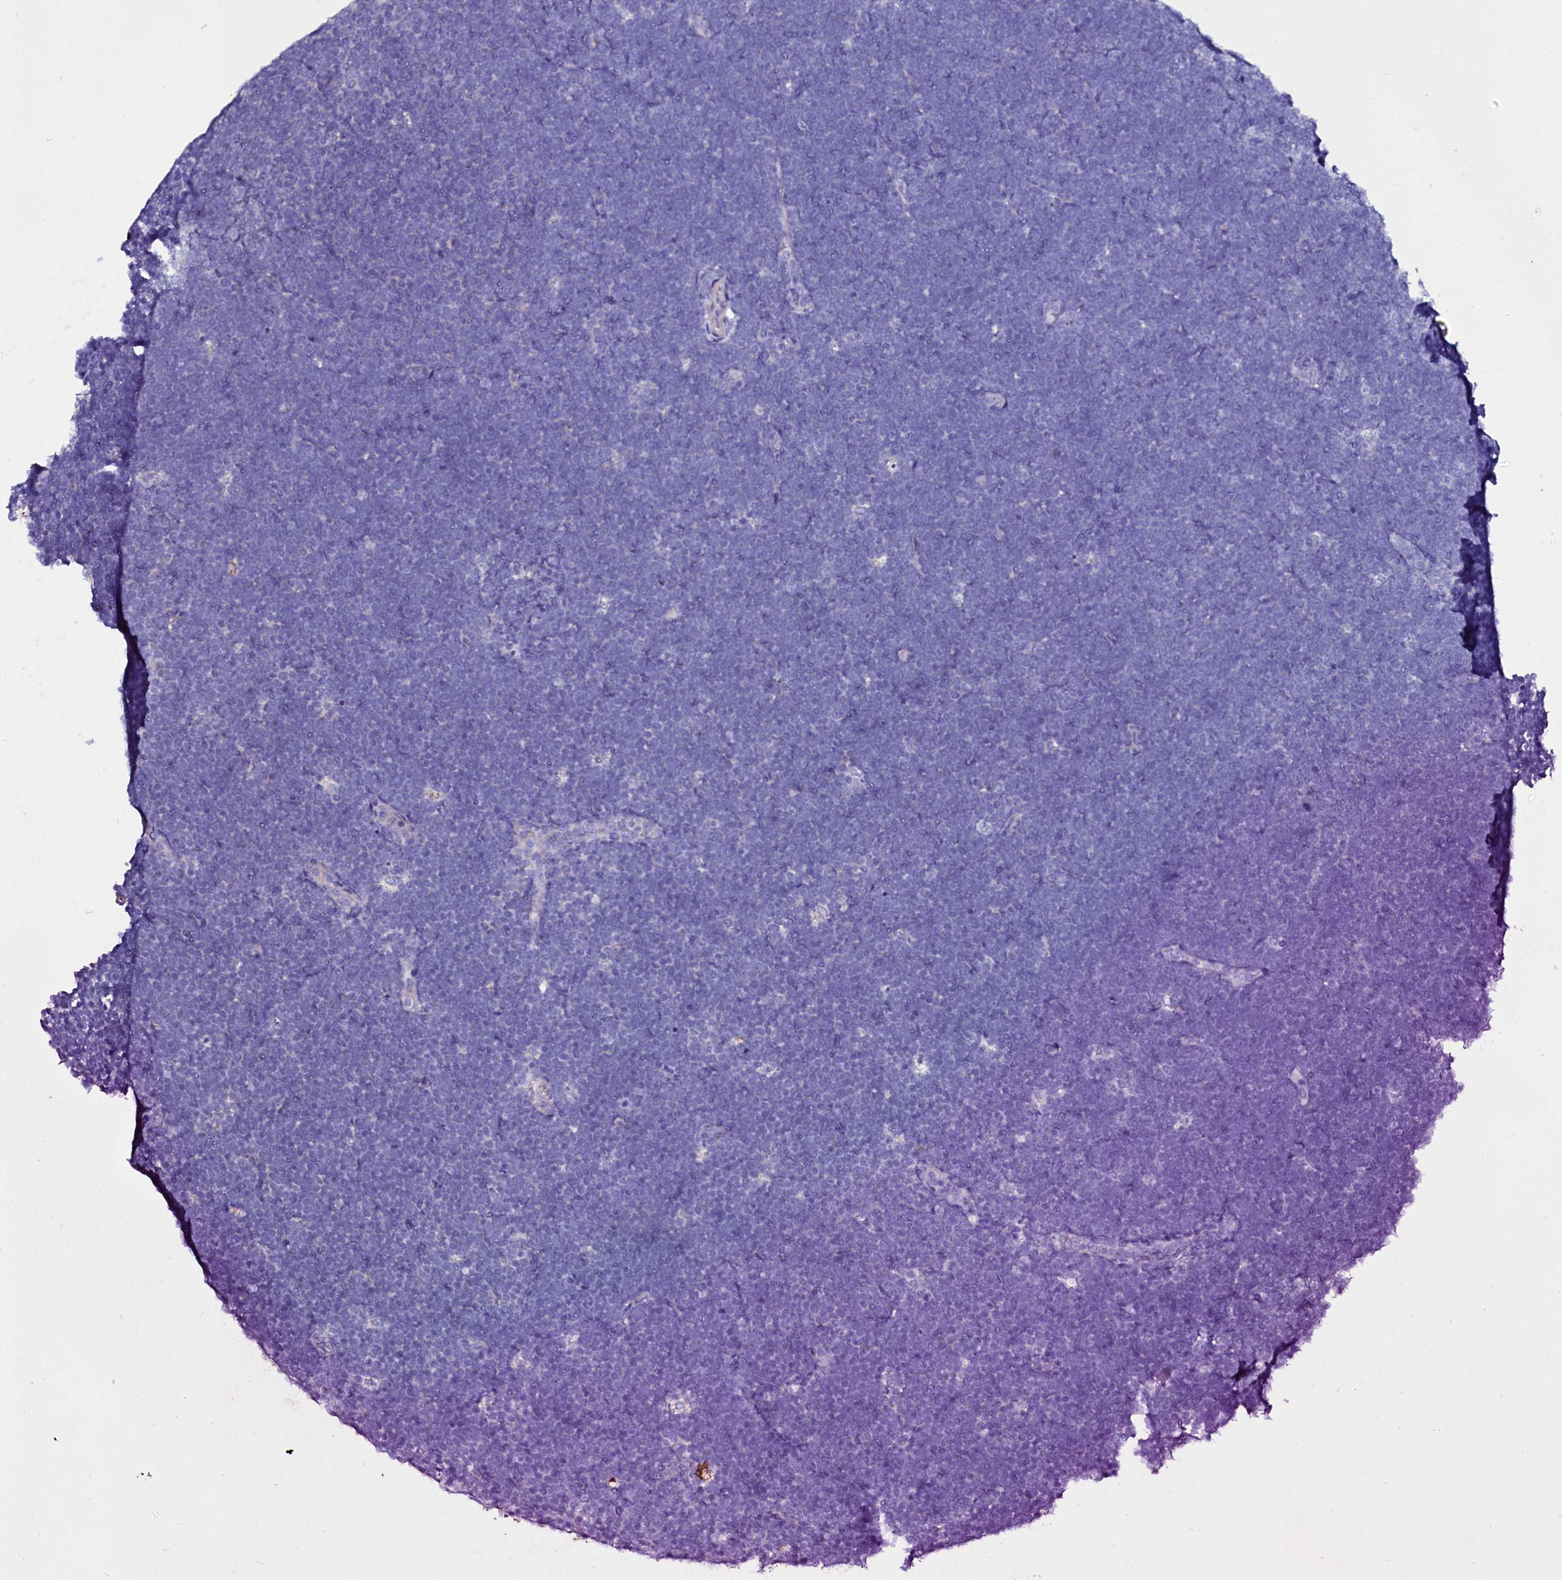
{"staining": {"intensity": "negative", "quantity": "none", "location": "none"}, "tissue": "lymphoma", "cell_type": "Tumor cells", "image_type": "cancer", "snomed": [{"axis": "morphology", "description": "Malignant lymphoma, non-Hodgkin's type, High grade"}, {"axis": "topography", "description": "Lymph node"}], "caption": "Photomicrograph shows no protein staining in tumor cells of lymphoma tissue.", "gene": "SELENOT", "patient": {"sex": "male", "age": 13}}